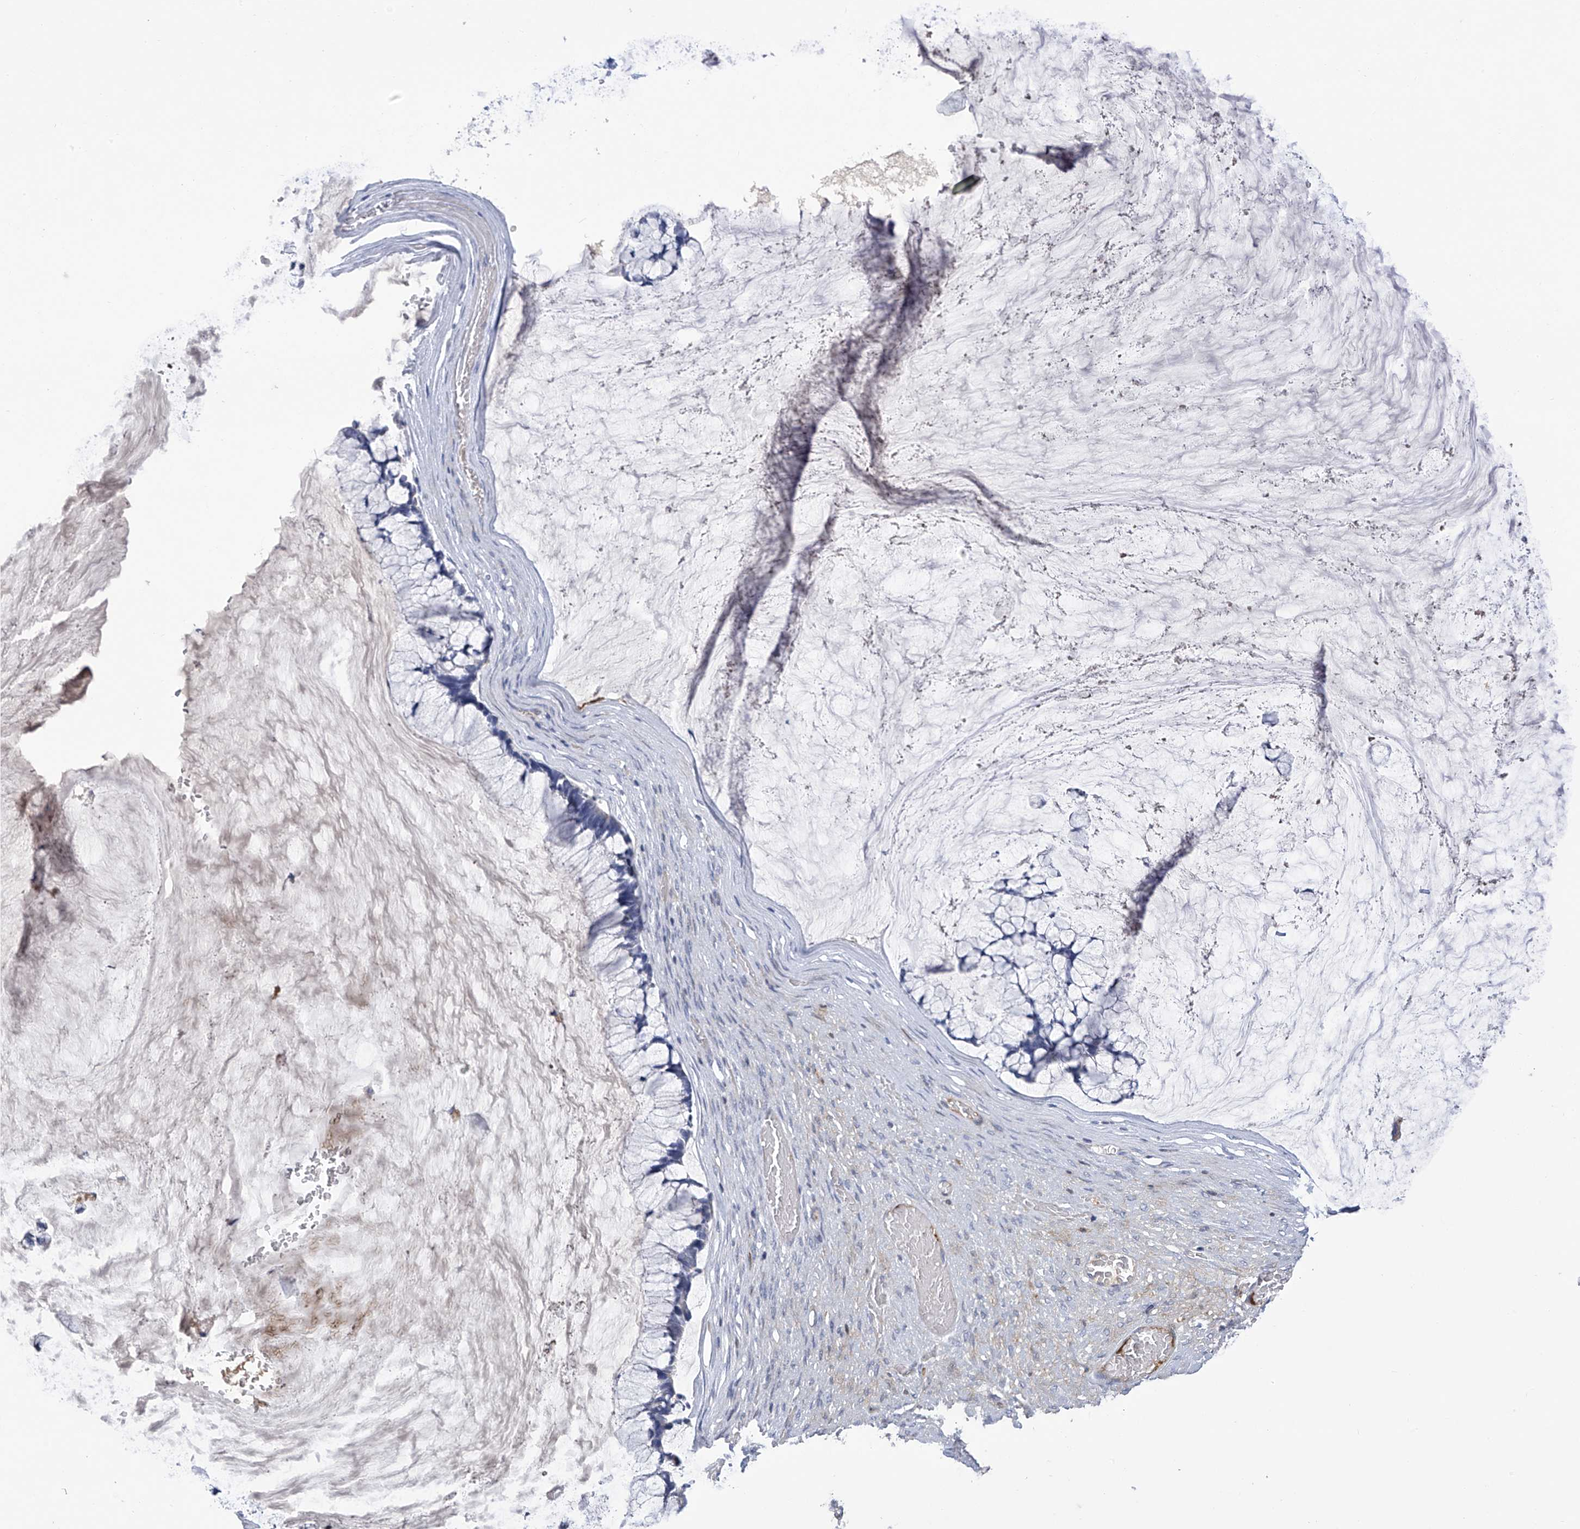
{"staining": {"intensity": "negative", "quantity": "none", "location": "none"}, "tissue": "ovarian cancer", "cell_type": "Tumor cells", "image_type": "cancer", "snomed": [{"axis": "morphology", "description": "Cystadenocarcinoma, mucinous, NOS"}, {"axis": "topography", "description": "Ovary"}], "caption": "This histopathology image is of ovarian cancer (mucinous cystadenocarcinoma) stained with immunohistochemistry (IHC) to label a protein in brown with the nuclei are counter-stained blue. There is no staining in tumor cells.", "gene": "SLCO4A1", "patient": {"sex": "female", "age": 42}}